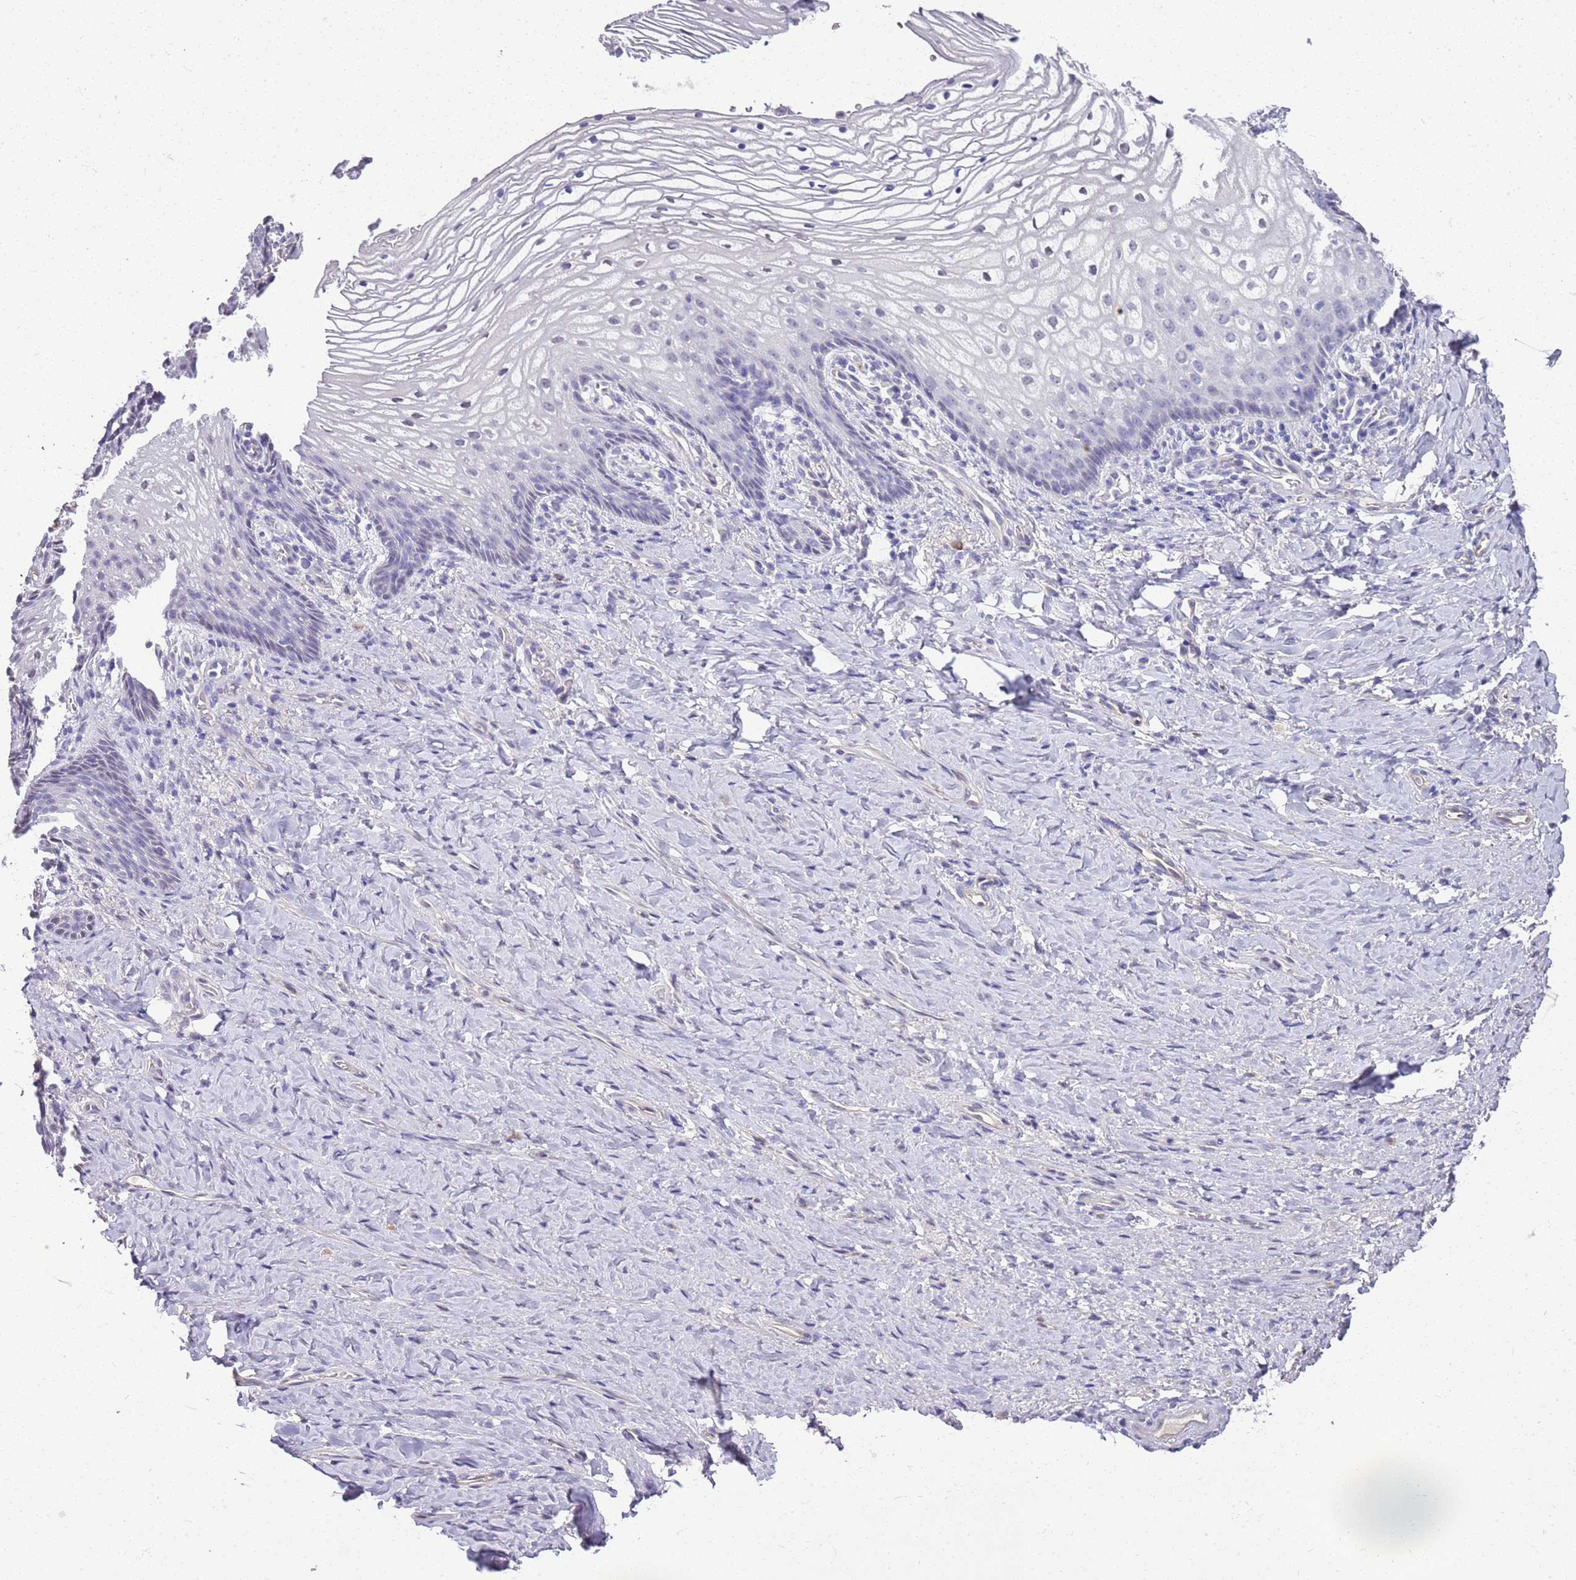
{"staining": {"intensity": "negative", "quantity": "none", "location": "none"}, "tissue": "vagina", "cell_type": "Squamous epithelial cells", "image_type": "normal", "snomed": [{"axis": "morphology", "description": "Normal tissue, NOS"}, {"axis": "topography", "description": "Vagina"}], "caption": "A micrograph of human vagina is negative for staining in squamous epithelial cells. (Stains: DAB immunohistochemistry with hematoxylin counter stain, Microscopy: brightfield microscopy at high magnification).", "gene": "CTRC", "patient": {"sex": "female", "age": 60}}